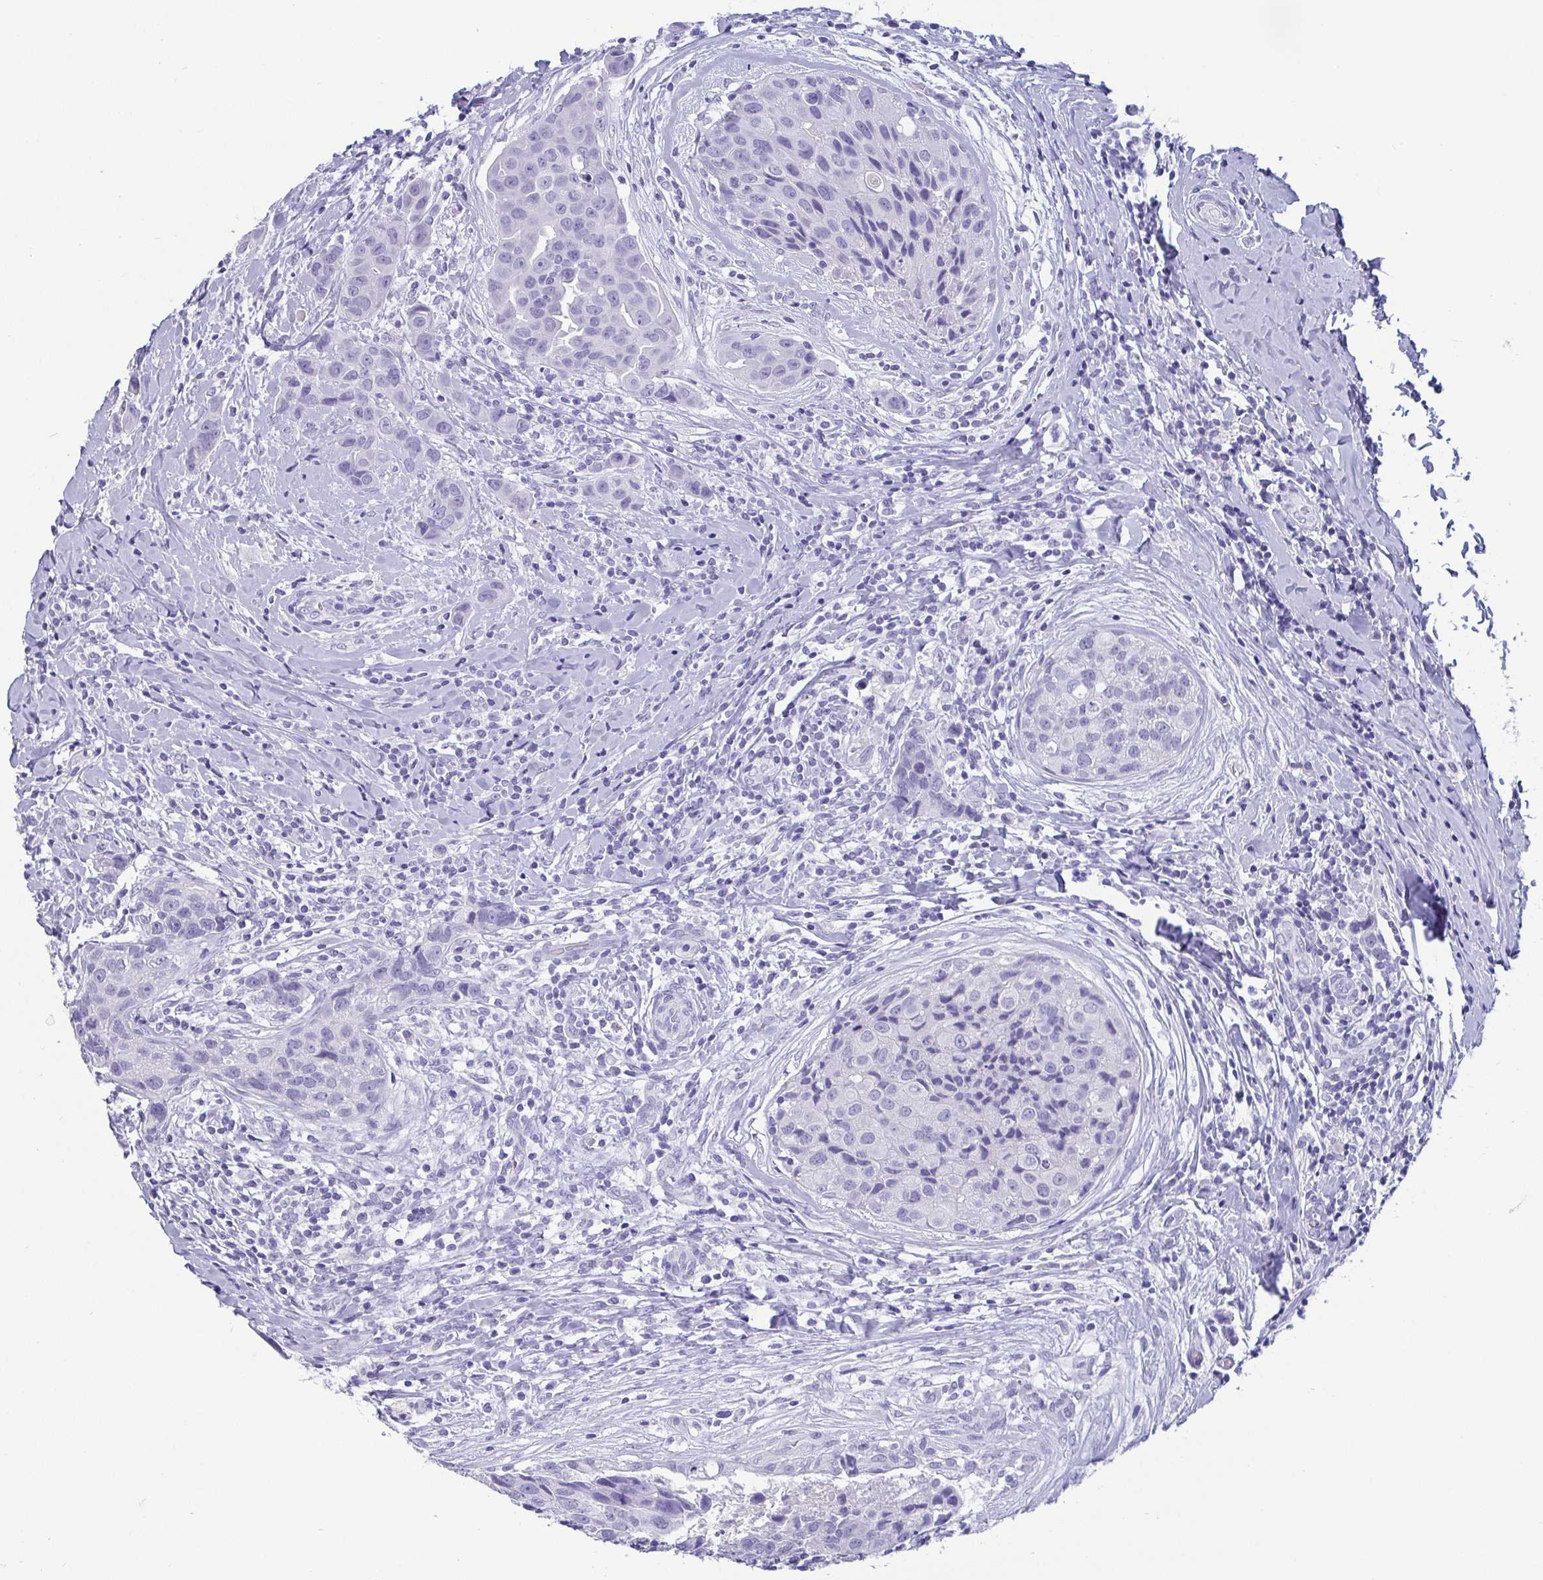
{"staining": {"intensity": "negative", "quantity": "none", "location": "none"}, "tissue": "breast cancer", "cell_type": "Tumor cells", "image_type": "cancer", "snomed": [{"axis": "morphology", "description": "Duct carcinoma"}, {"axis": "topography", "description": "Breast"}], "caption": "DAB immunohistochemical staining of human breast intraductal carcinoma shows no significant positivity in tumor cells.", "gene": "SCGN", "patient": {"sex": "female", "age": 24}}